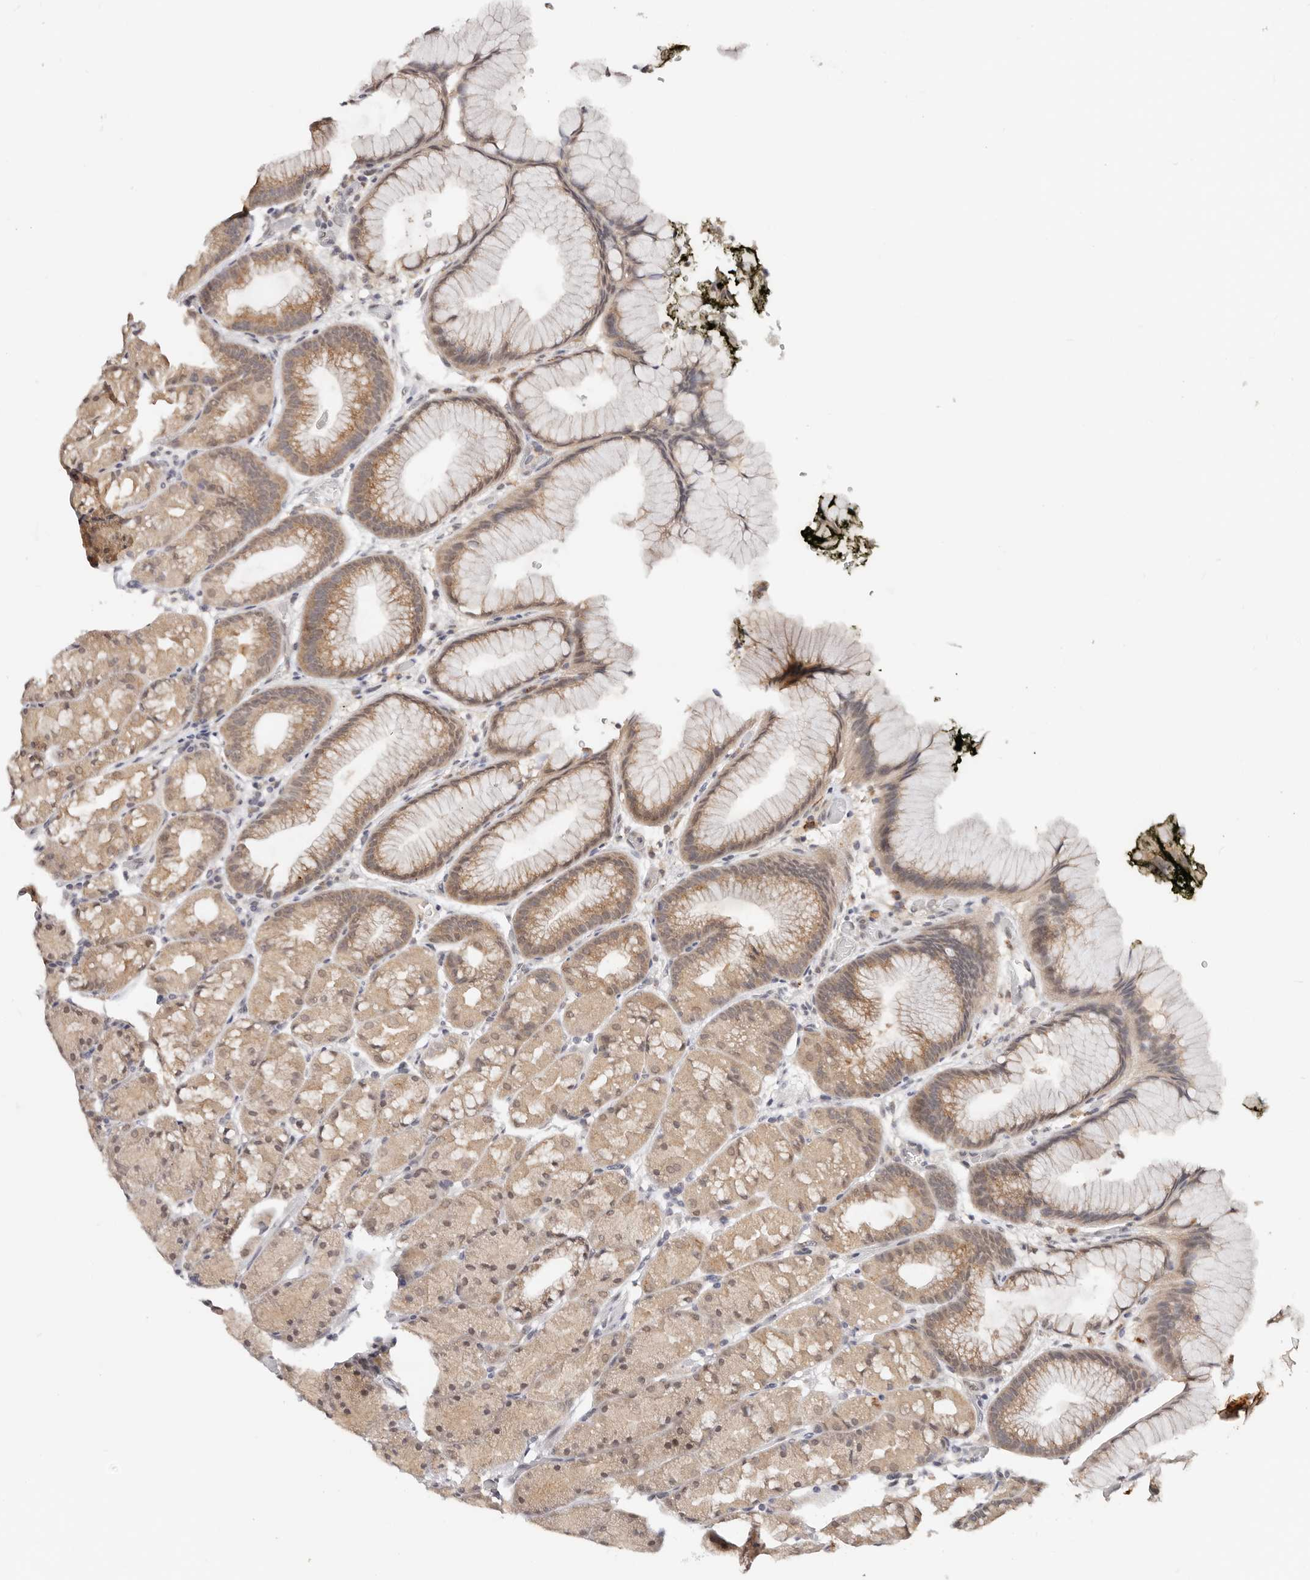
{"staining": {"intensity": "moderate", "quantity": "25%-75%", "location": "cytoplasmic/membranous,nuclear"}, "tissue": "stomach", "cell_type": "Glandular cells", "image_type": "normal", "snomed": [{"axis": "morphology", "description": "Normal tissue, NOS"}, {"axis": "topography", "description": "Stomach, upper"}, {"axis": "topography", "description": "Stomach"}], "caption": "Immunohistochemical staining of unremarkable stomach reveals 25%-75% levels of moderate cytoplasmic/membranous,nuclear protein staining in about 25%-75% of glandular cells. (brown staining indicates protein expression, while blue staining denotes nuclei).", "gene": "VIPAS39", "patient": {"sex": "male", "age": 48}}